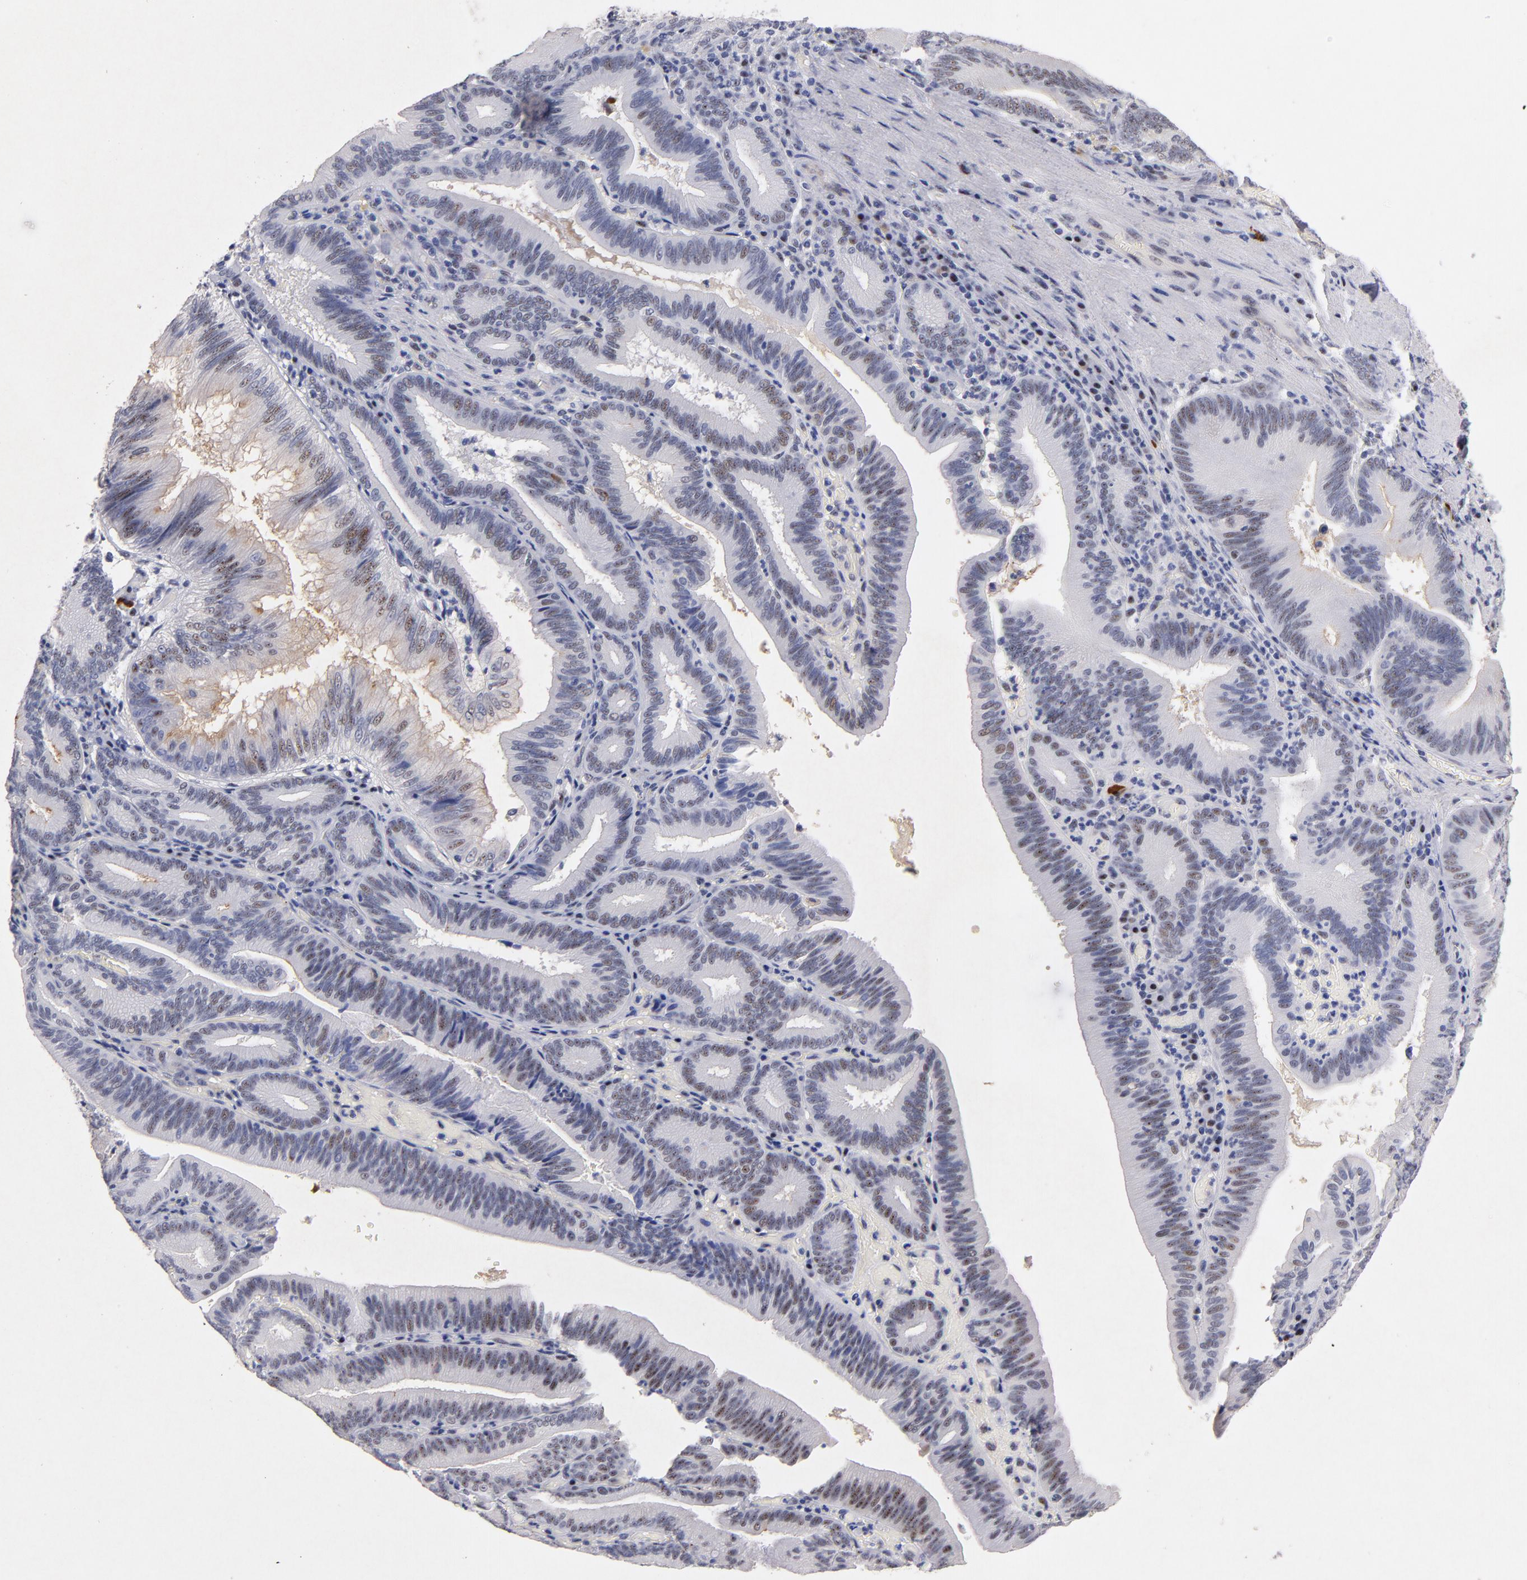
{"staining": {"intensity": "weak", "quantity": "25%-75%", "location": "nuclear"}, "tissue": "pancreatic cancer", "cell_type": "Tumor cells", "image_type": "cancer", "snomed": [{"axis": "morphology", "description": "Adenocarcinoma, NOS"}, {"axis": "topography", "description": "Pancreas"}], "caption": "Tumor cells reveal low levels of weak nuclear positivity in about 25%-75% of cells in pancreatic cancer (adenocarcinoma).", "gene": "RAF1", "patient": {"sex": "male", "age": 82}}